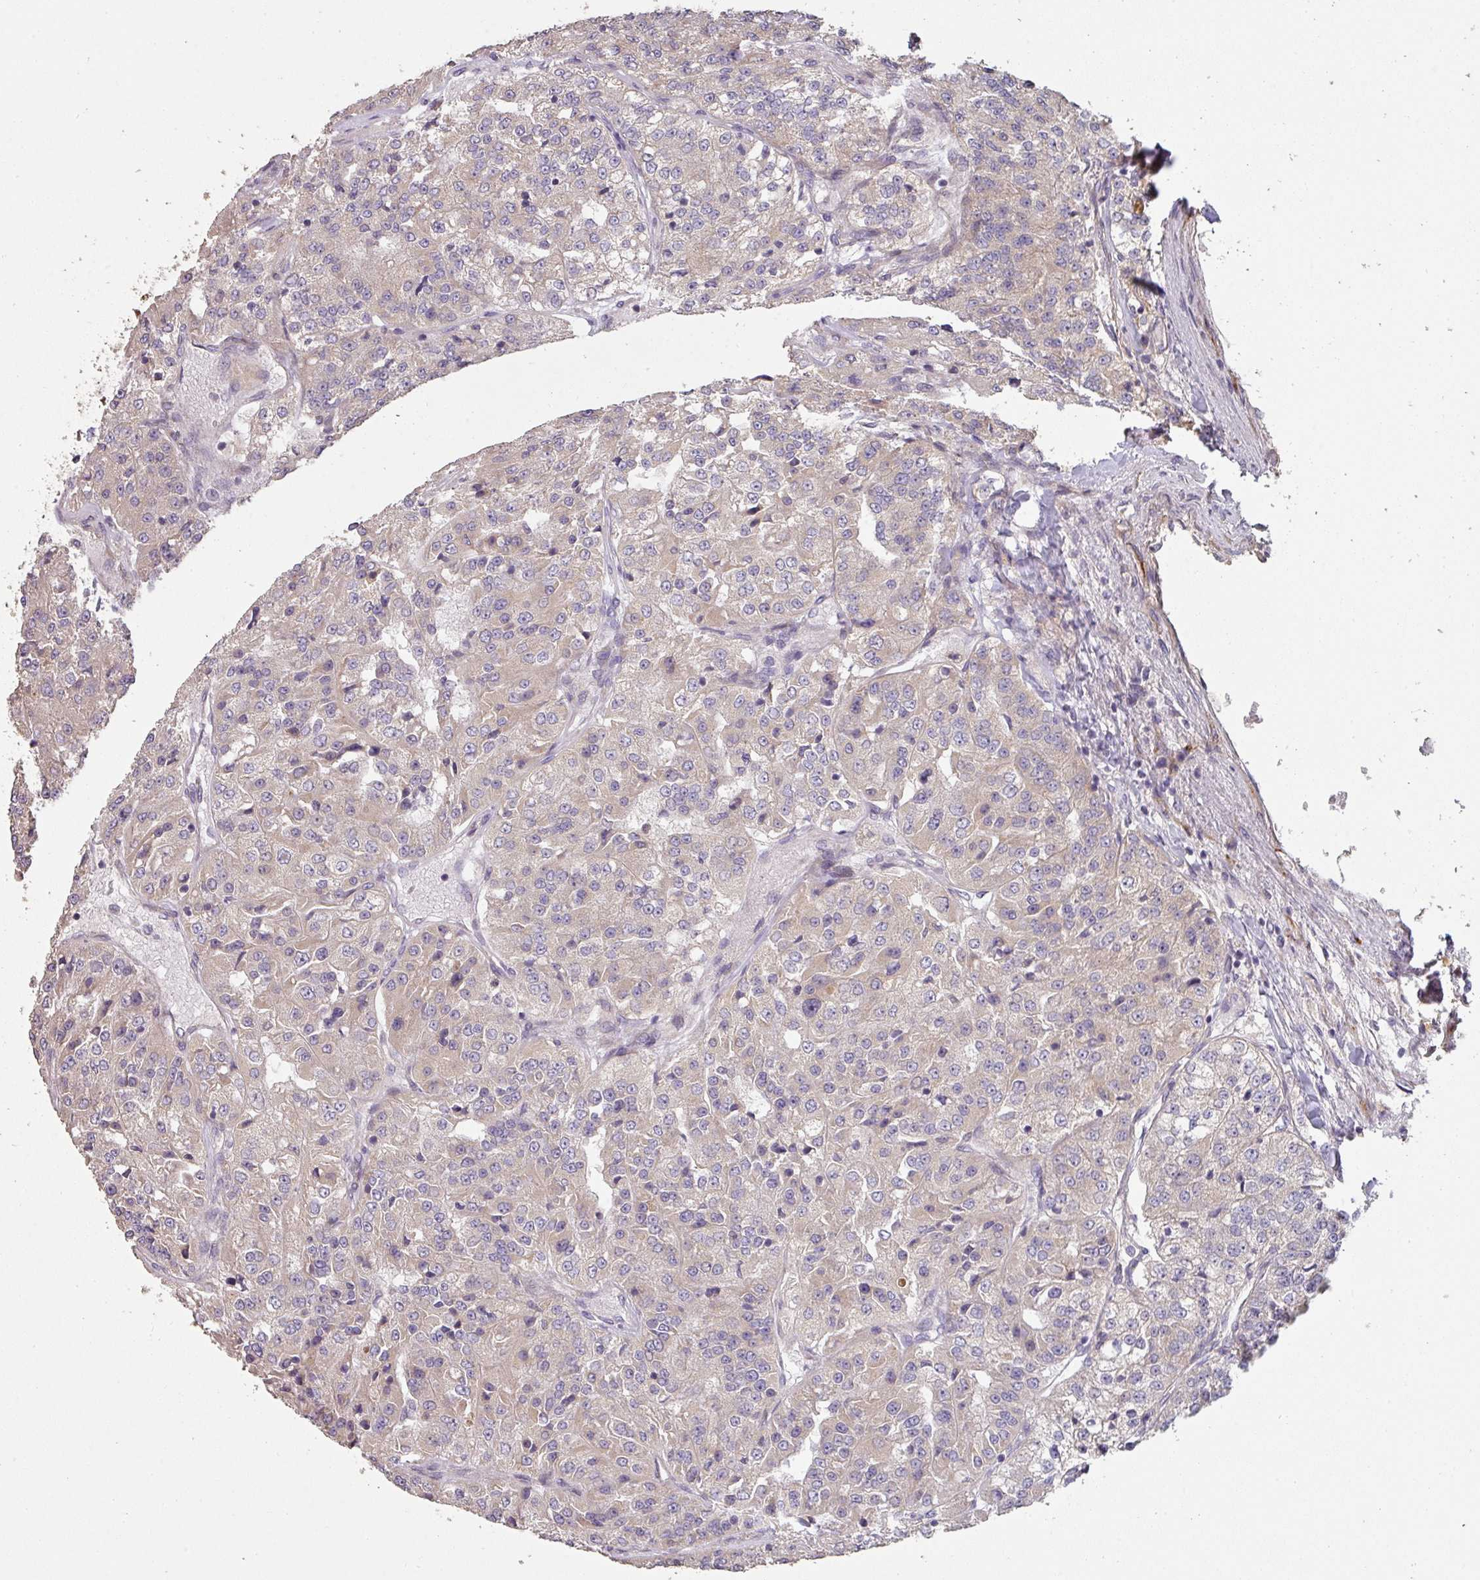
{"staining": {"intensity": "negative", "quantity": "none", "location": "none"}, "tissue": "renal cancer", "cell_type": "Tumor cells", "image_type": "cancer", "snomed": [{"axis": "morphology", "description": "Adenocarcinoma, NOS"}, {"axis": "topography", "description": "Kidney"}], "caption": "This is an IHC image of human renal cancer. There is no positivity in tumor cells.", "gene": "PCDH1", "patient": {"sex": "female", "age": 63}}